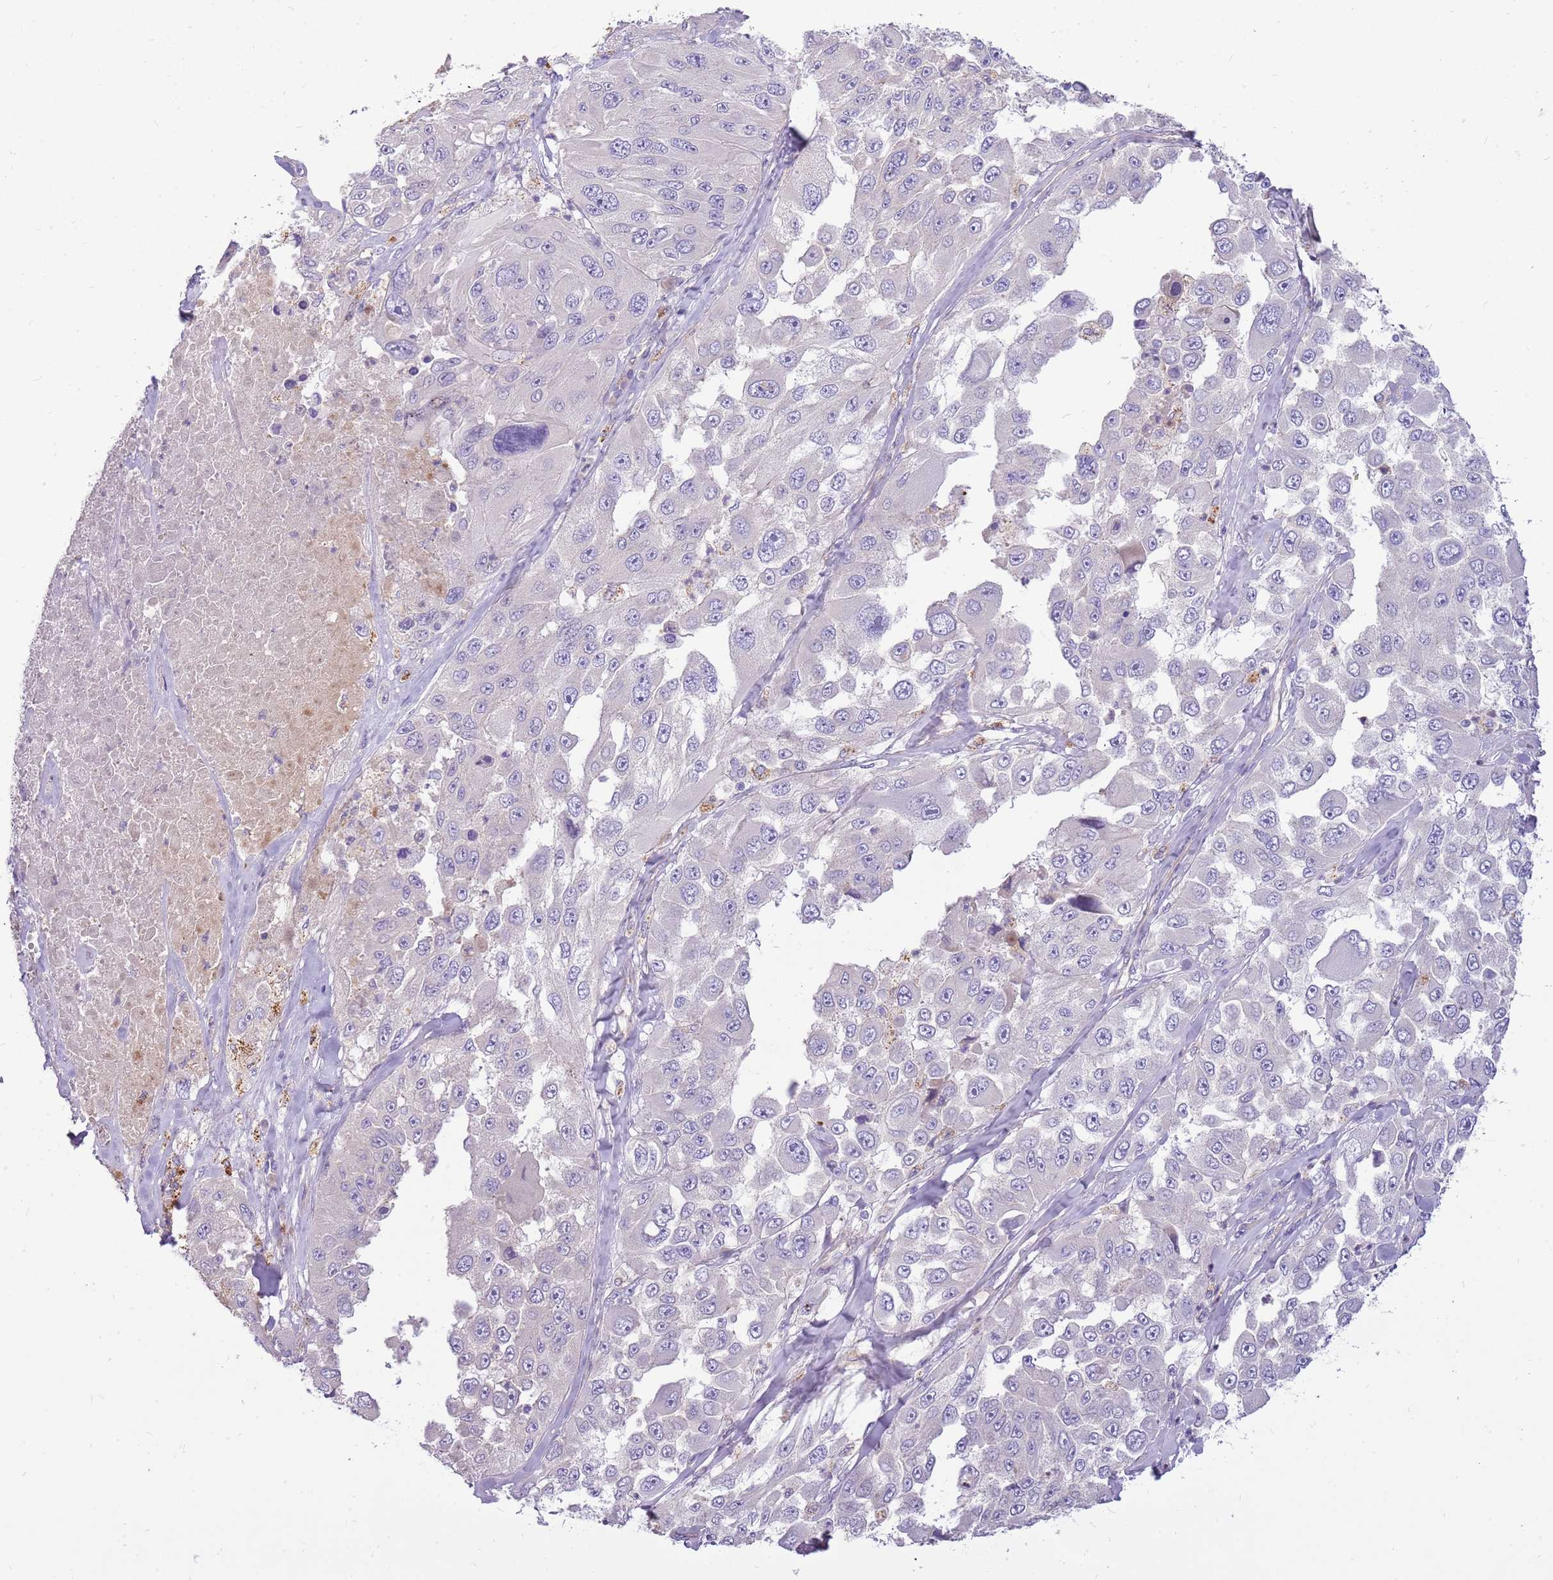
{"staining": {"intensity": "negative", "quantity": "none", "location": "none"}, "tissue": "melanoma", "cell_type": "Tumor cells", "image_type": "cancer", "snomed": [{"axis": "morphology", "description": "Malignant melanoma, Metastatic site"}, {"axis": "topography", "description": "Lymph node"}], "caption": "DAB (3,3'-diaminobenzidine) immunohistochemical staining of human malignant melanoma (metastatic site) displays no significant expression in tumor cells. Nuclei are stained in blue.", "gene": "NTN4", "patient": {"sex": "male", "age": 62}}